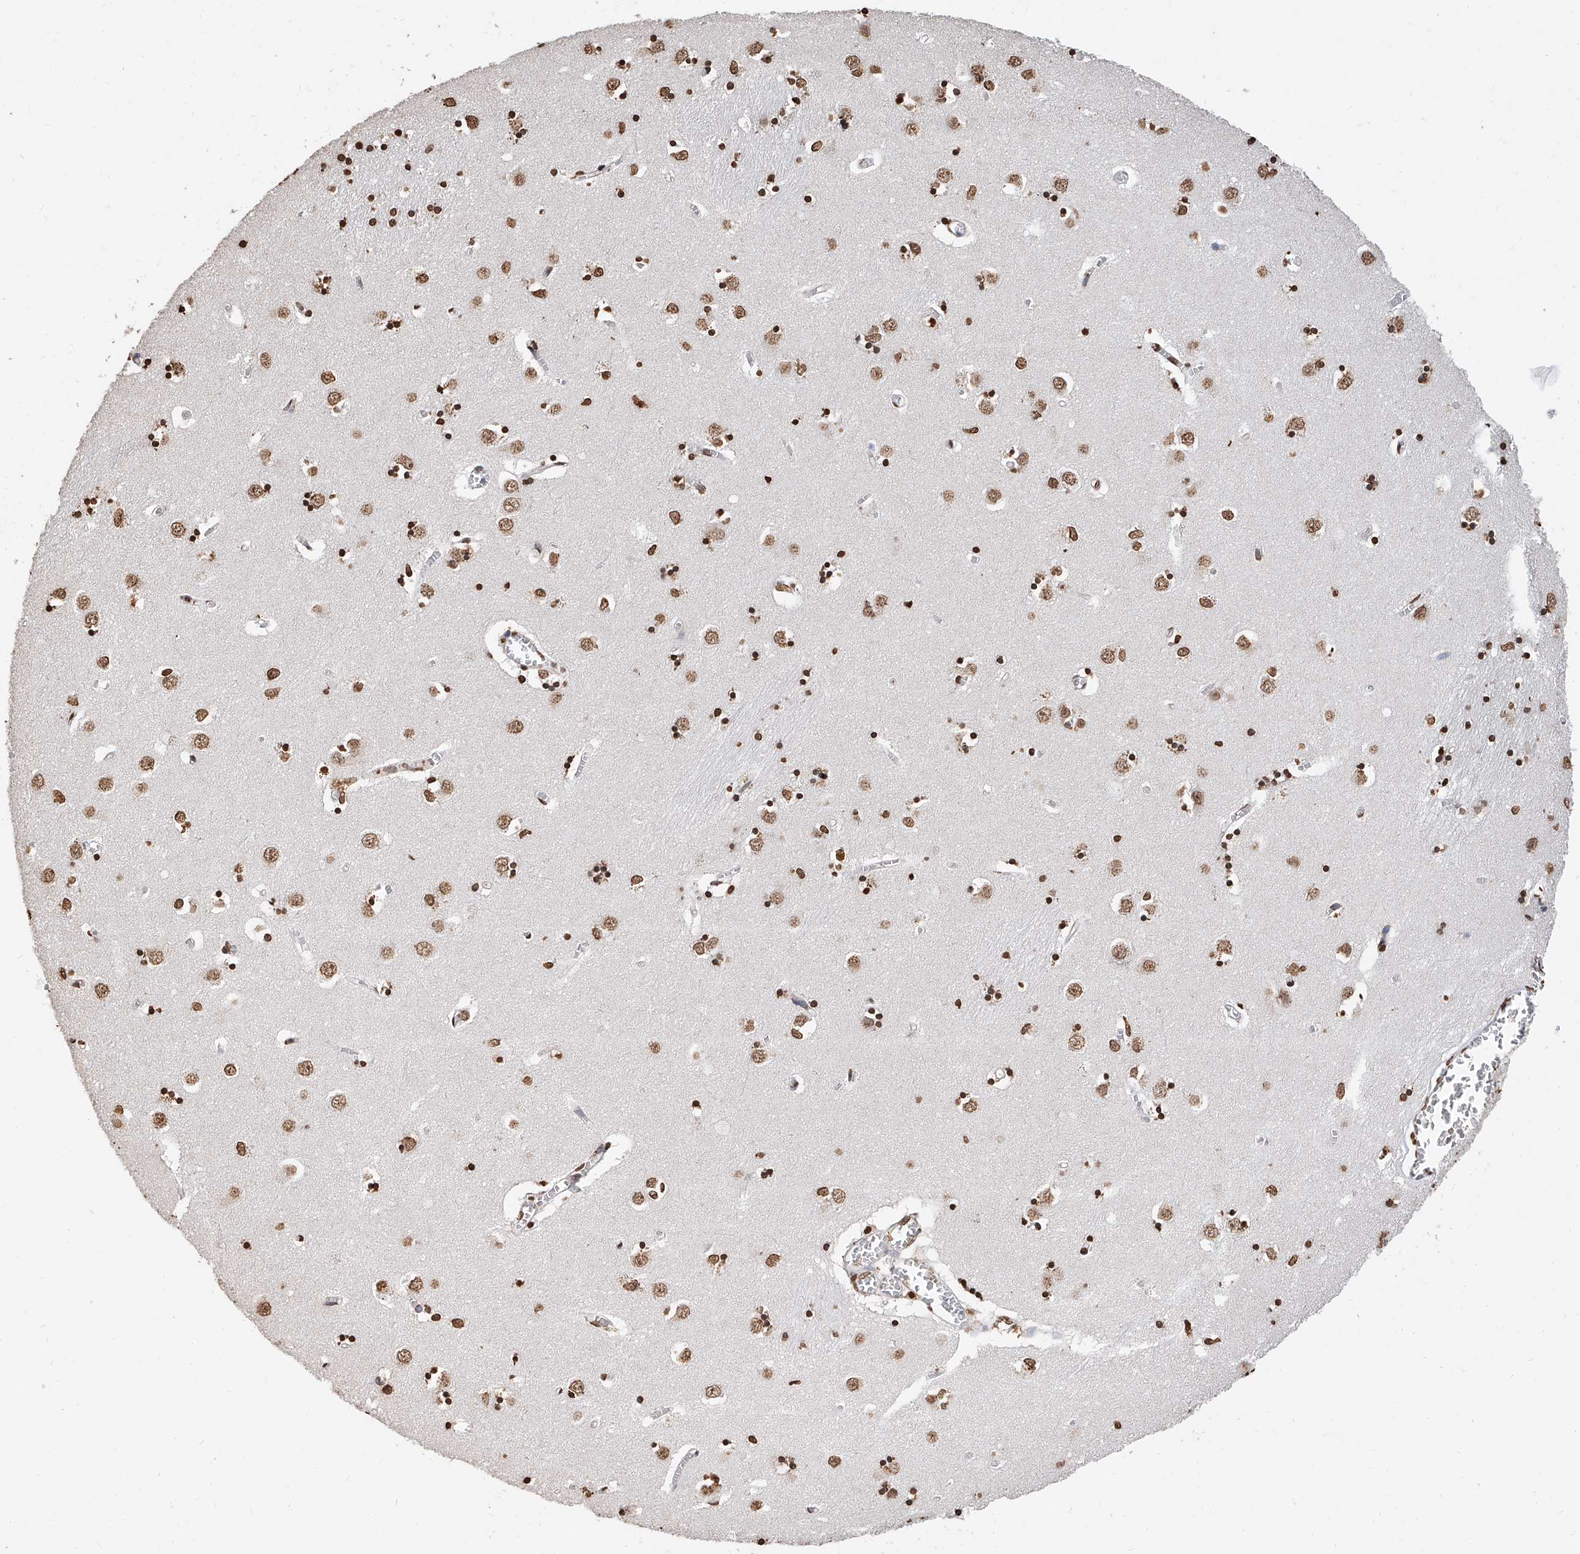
{"staining": {"intensity": "strong", "quantity": ">75%", "location": "nuclear"}, "tissue": "caudate", "cell_type": "Glial cells", "image_type": "normal", "snomed": [{"axis": "morphology", "description": "Normal tissue, NOS"}, {"axis": "topography", "description": "Lateral ventricle wall"}], "caption": "Unremarkable caudate displays strong nuclear positivity in approximately >75% of glial cells, visualized by immunohistochemistry.", "gene": "RP9", "patient": {"sex": "male", "age": 70}}